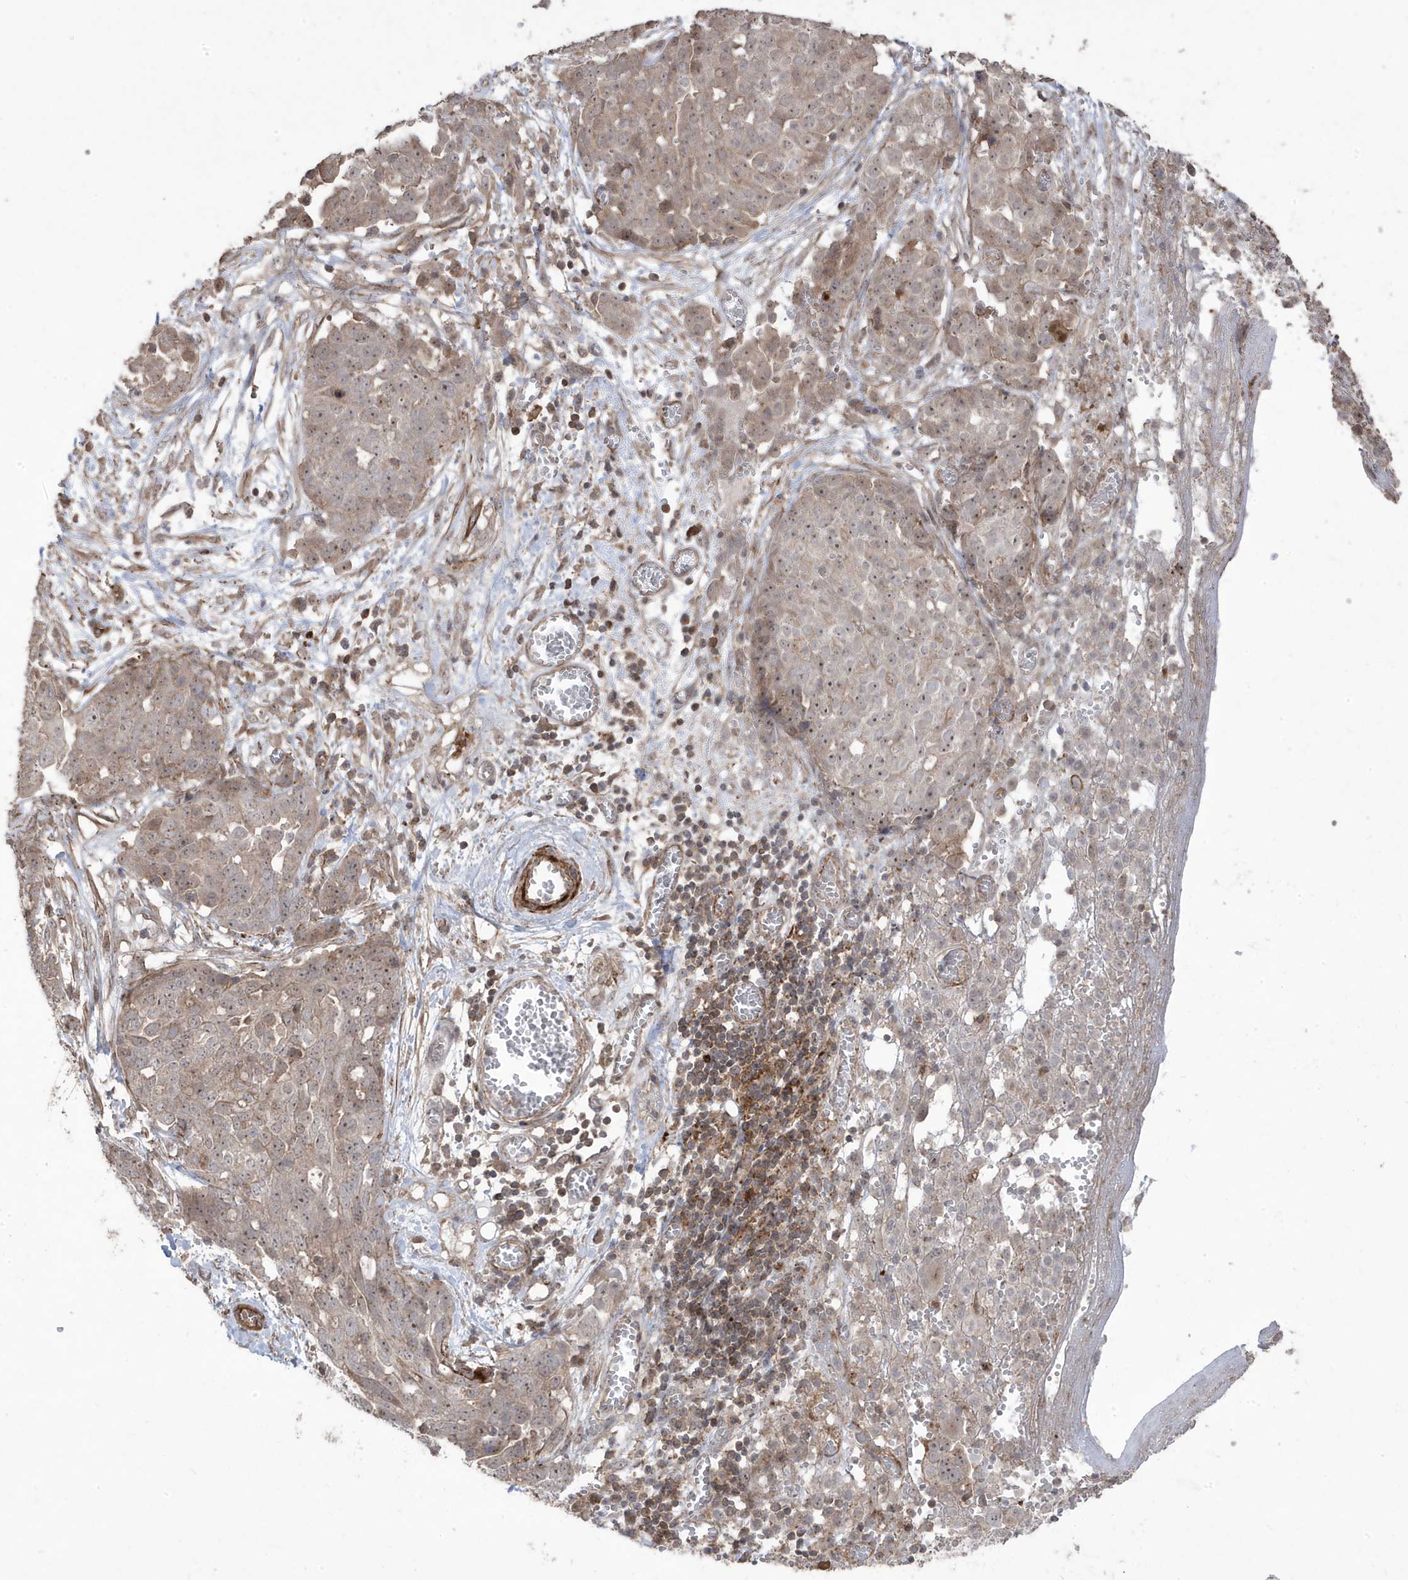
{"staining": {"intensity": "weak", "quantity": "<25%", "location": "cytoplasmic/membranous"}, "tissue": "ovarian cancer", "cell_type": "Tumor cells", "image_type": "cancer", "snomed": [{"axis": "morphology", "description": "Cystadenocarcinoma, serous, NOS"}, {"axis": "topography", "description": "Soft tissue"}, {"axis": "topography", "description": "Ovary"}], "caption": "High magnification brightfield microscopy of serous cystadenocarcinoma (ovarian) stained with DAB (3,3'-diaminobenzidine) (brown) and counterstained with hematoxylin (blue): tumor cells show no significant expression.", "gene": "CETN3", "patient": {"sex": "female", "age": 57}}